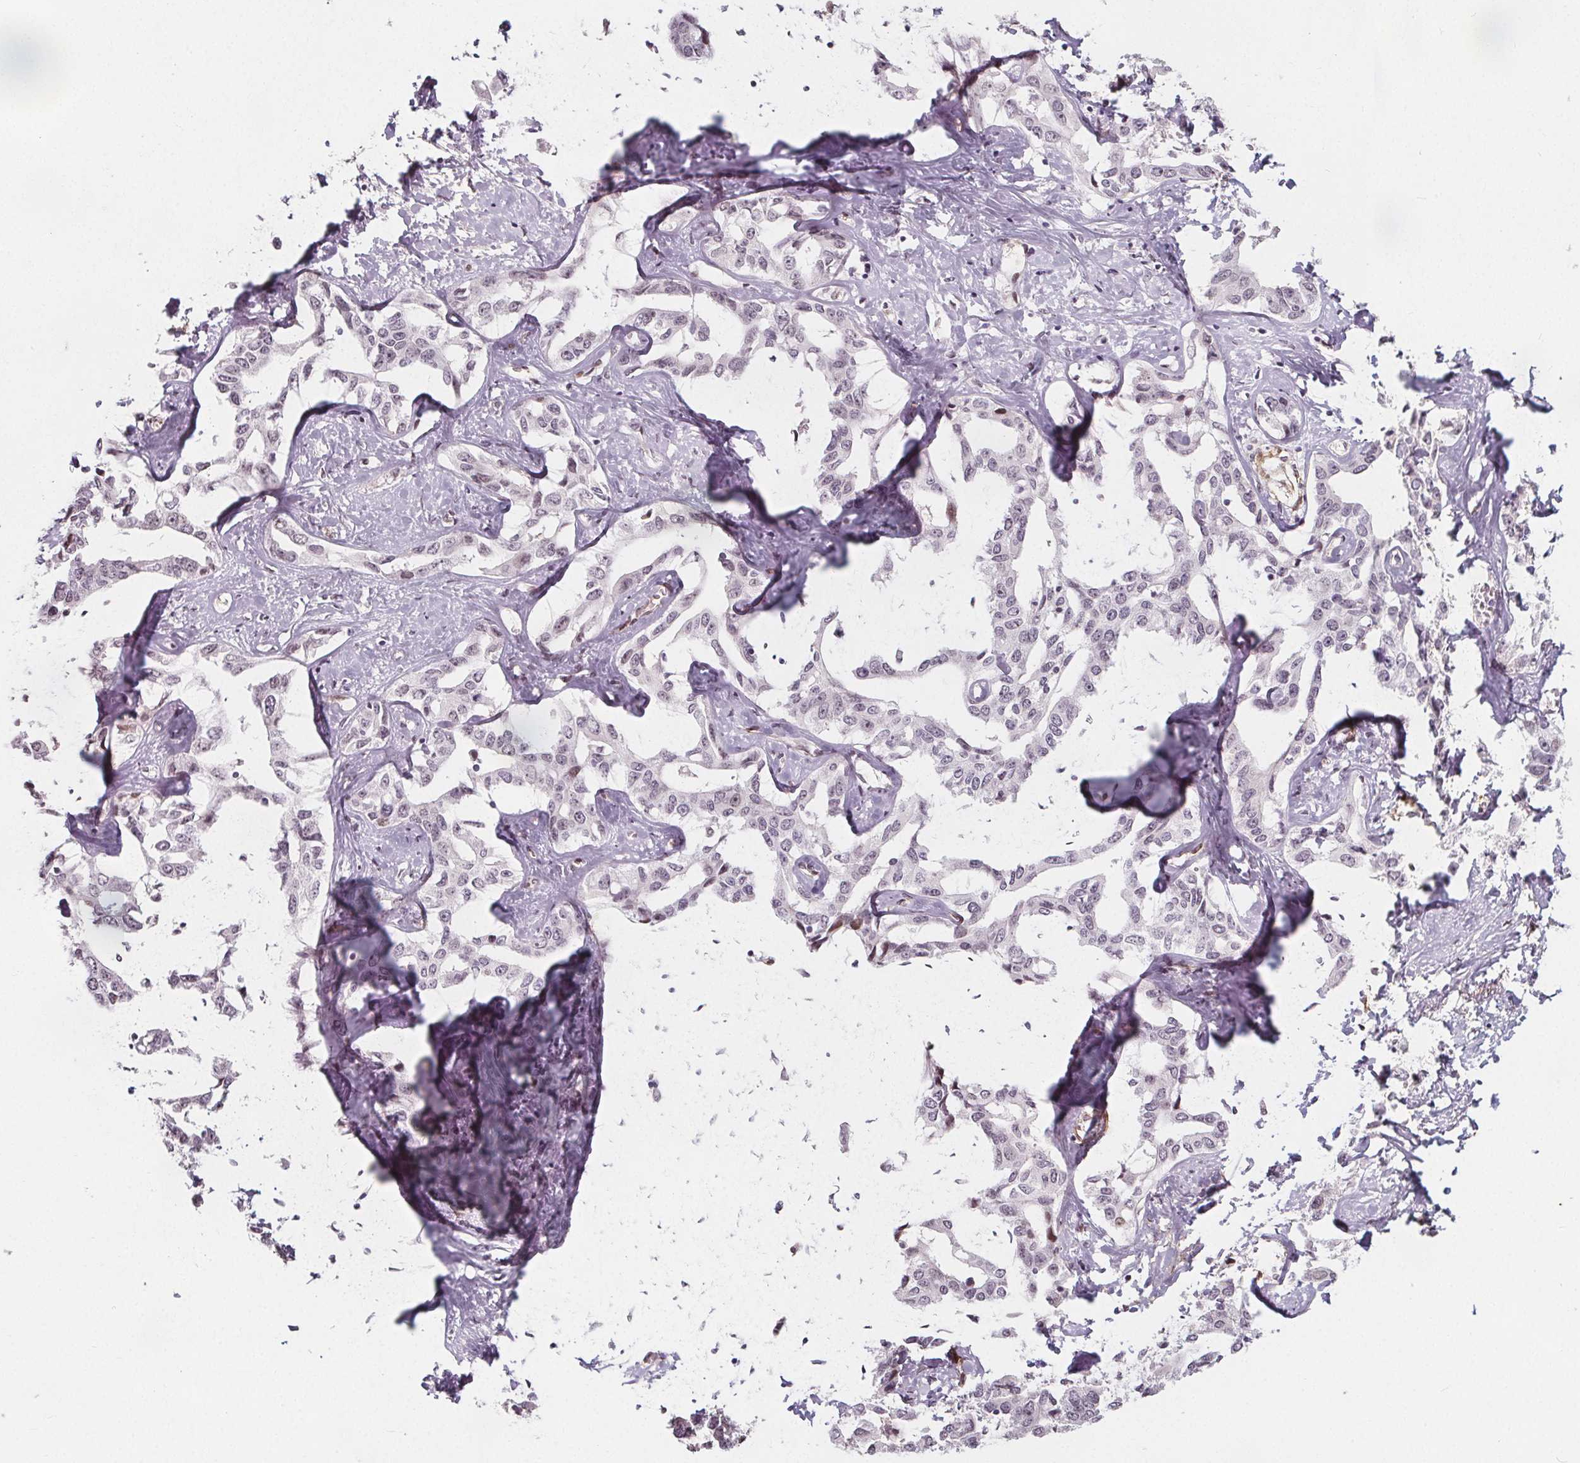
{"staining": {"intensity": "weak", "quantity": "<25%", "location": "nuclear"}, "tissue": "liver cancer", "cell_type": "Tumor cells", "image_type": "cancer", "snomed": [{"axis": "morphology", "description": "Cholangiocarcinoma"}, {"axis": "topography", "description": "Liver"}], "caption": "The IHC micrograph has no significant expression in tumor cells of liver cholangiocarcinoma tissue. The staining is performed using DAB brown chromogen with nuclei counter-stained in using hematoxylin.", "gene": "HAS1", "patient": {"sex": "male", "age": 59}}